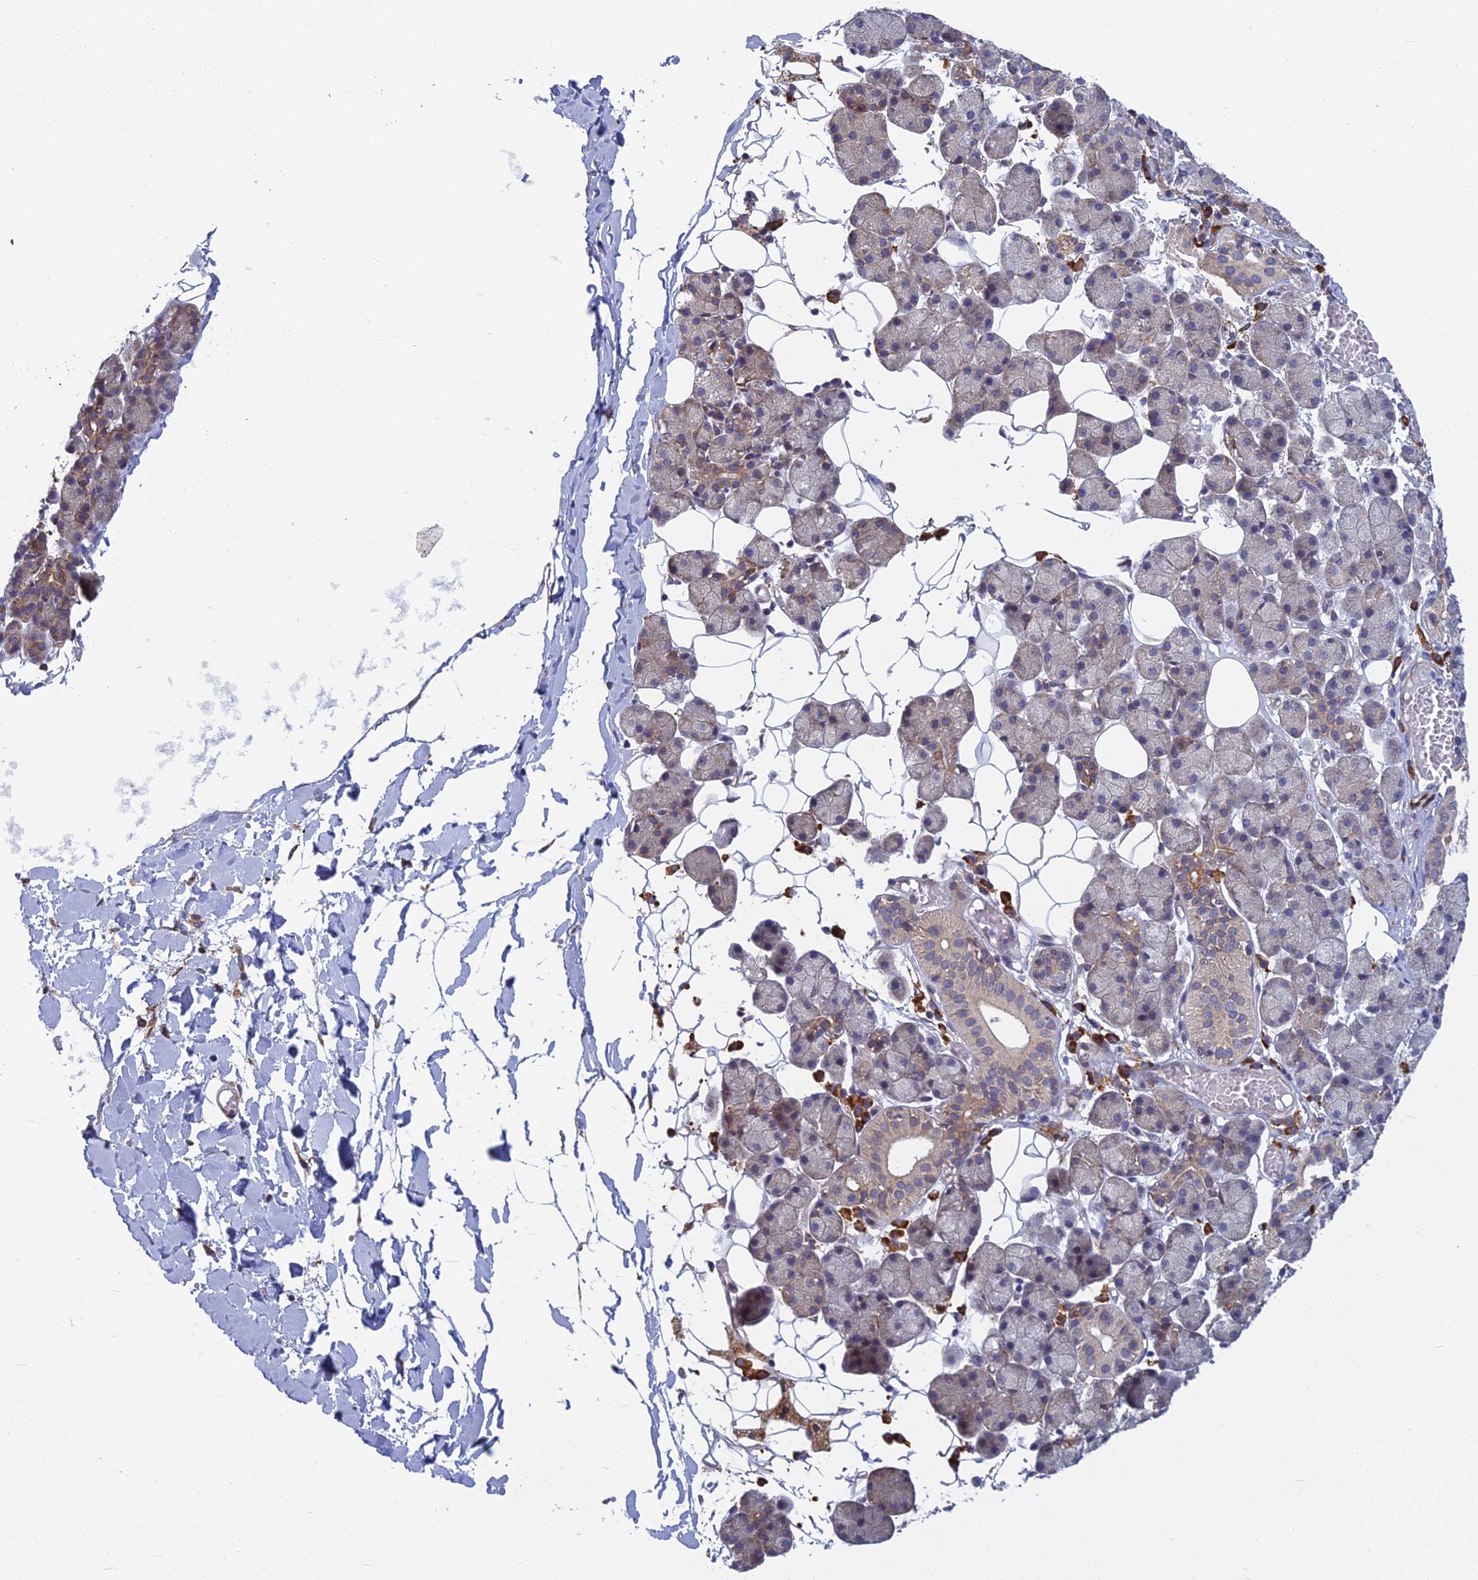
{"staining": {"intensity": "moderate", "quantity": "<25%", "location": "cytoplasmic/membranous"}, "tissue": "salivary gland", "cell_type": "Glandular cells", "image_type": "normal", "snomed": [{"axis": "morphology", "description": "Normal tissue, NOS"}, {"axis": "topography", "description": "Salivary gland"}], "caption": "A micrograph of salivary gland stained for a protein reveals moderate cytoplasmic/membranous brown staining in glandular cells.", "gene": "KIAA1143", "patient": {"sex": "female", "age": 33}}